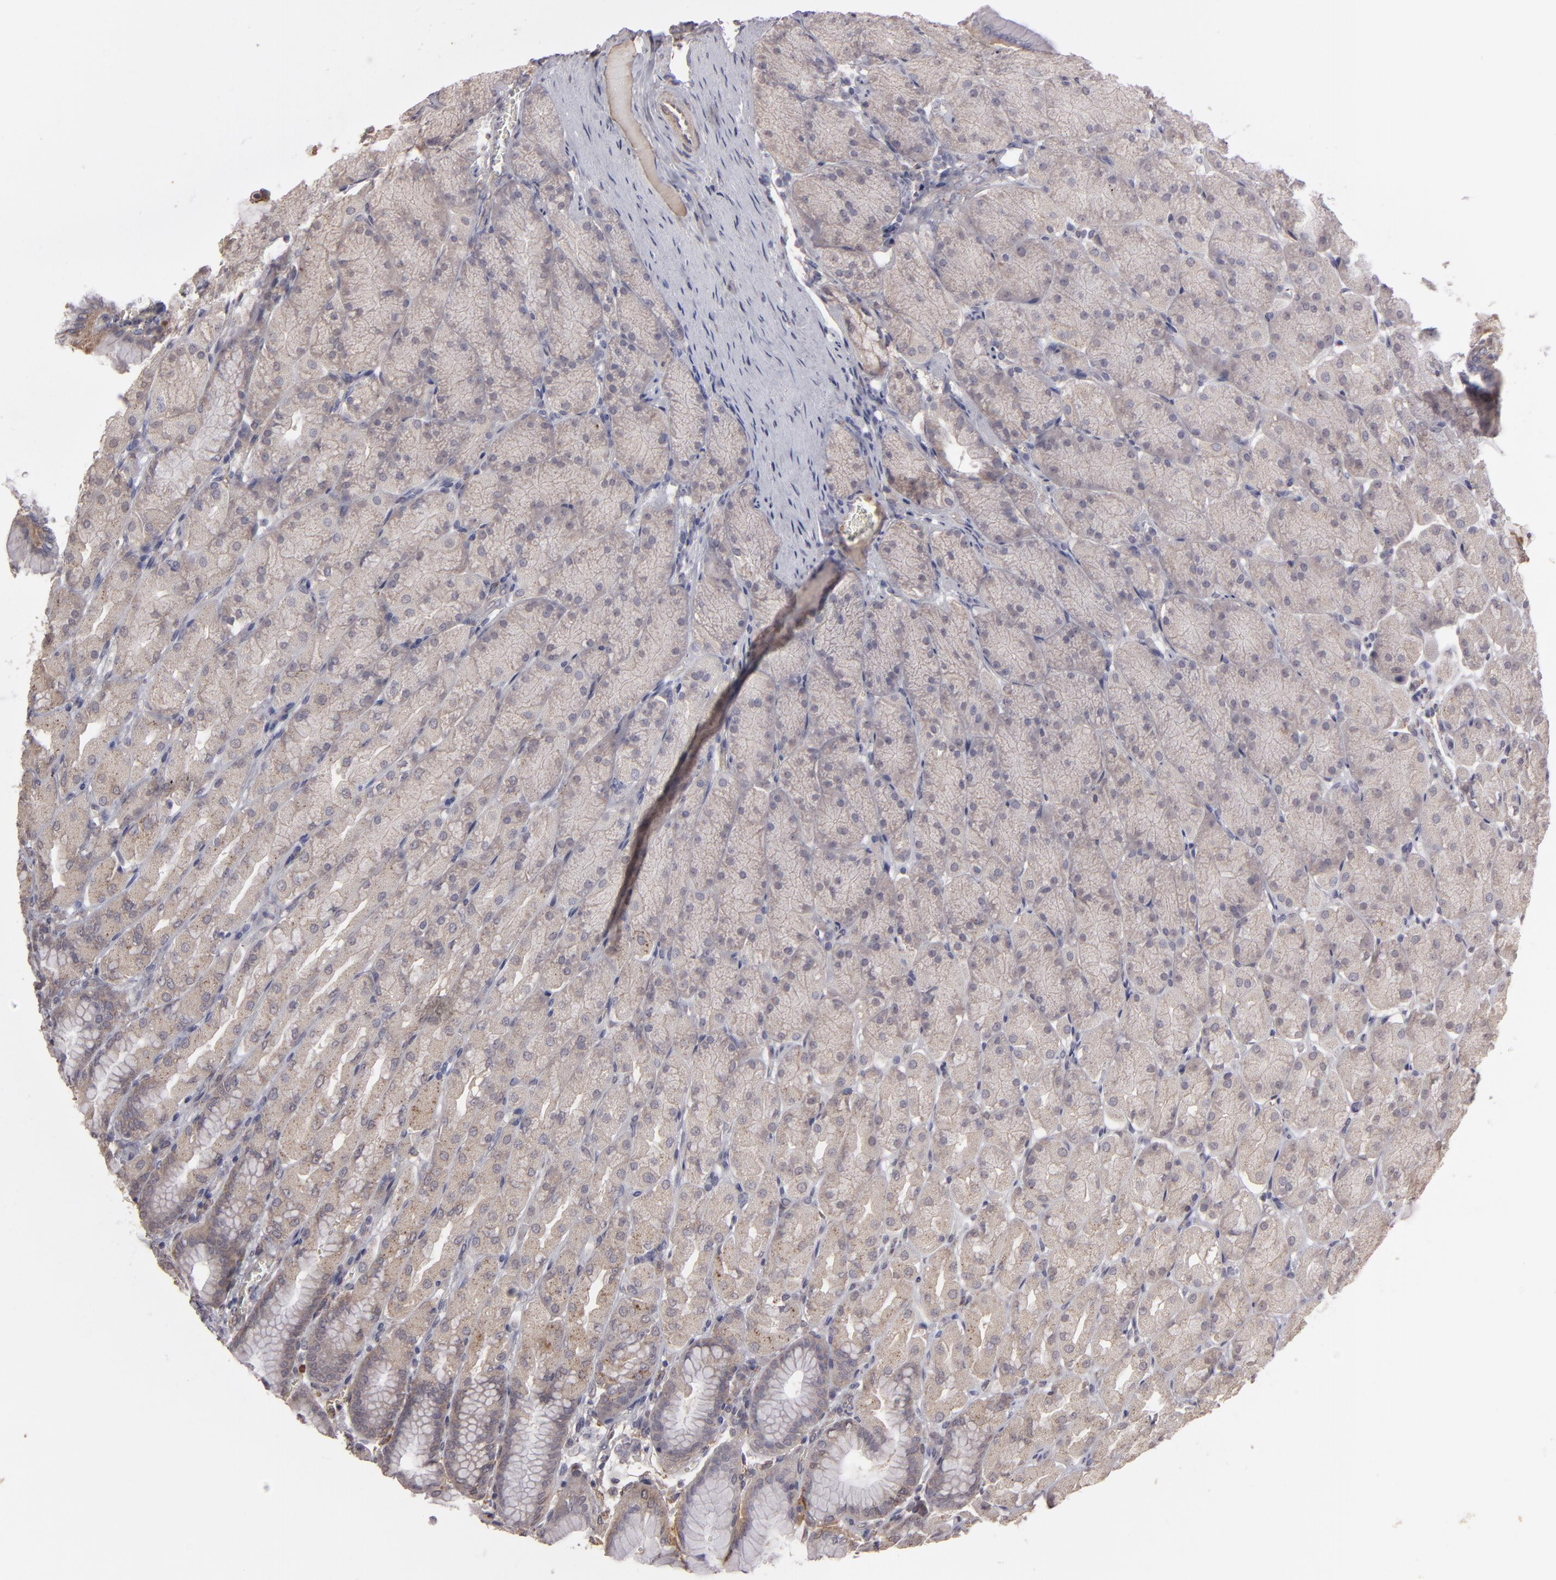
{"staining": {"intensity": "weak", "quantity": ">75%", "location": "cytoplasmic/membranous"}, "tissue": "stomach", "cell_type": "Glandular cells", "image_type": "normal", "snomed": [{"axis": "morphology", "description": "Normal tissue, NOS"}, {"axis": "topography", "description": "Stomach, upper"}], "caption": "Immunohistochemistry staining of normal stomach, which reveals low levels of weak cytoplasmic/membranous positivity in approximately >75% of glandular cells indicating weak cytoplasmic/membranous protein expression. The staining was performed using DAB (3,3'-diaminobenzidine) (brown) for protein detection and nuclei were counterstained in hematoxylin (blue).", "gene": "ITGB5", "patient": {"sex": "female", "age": 56}}